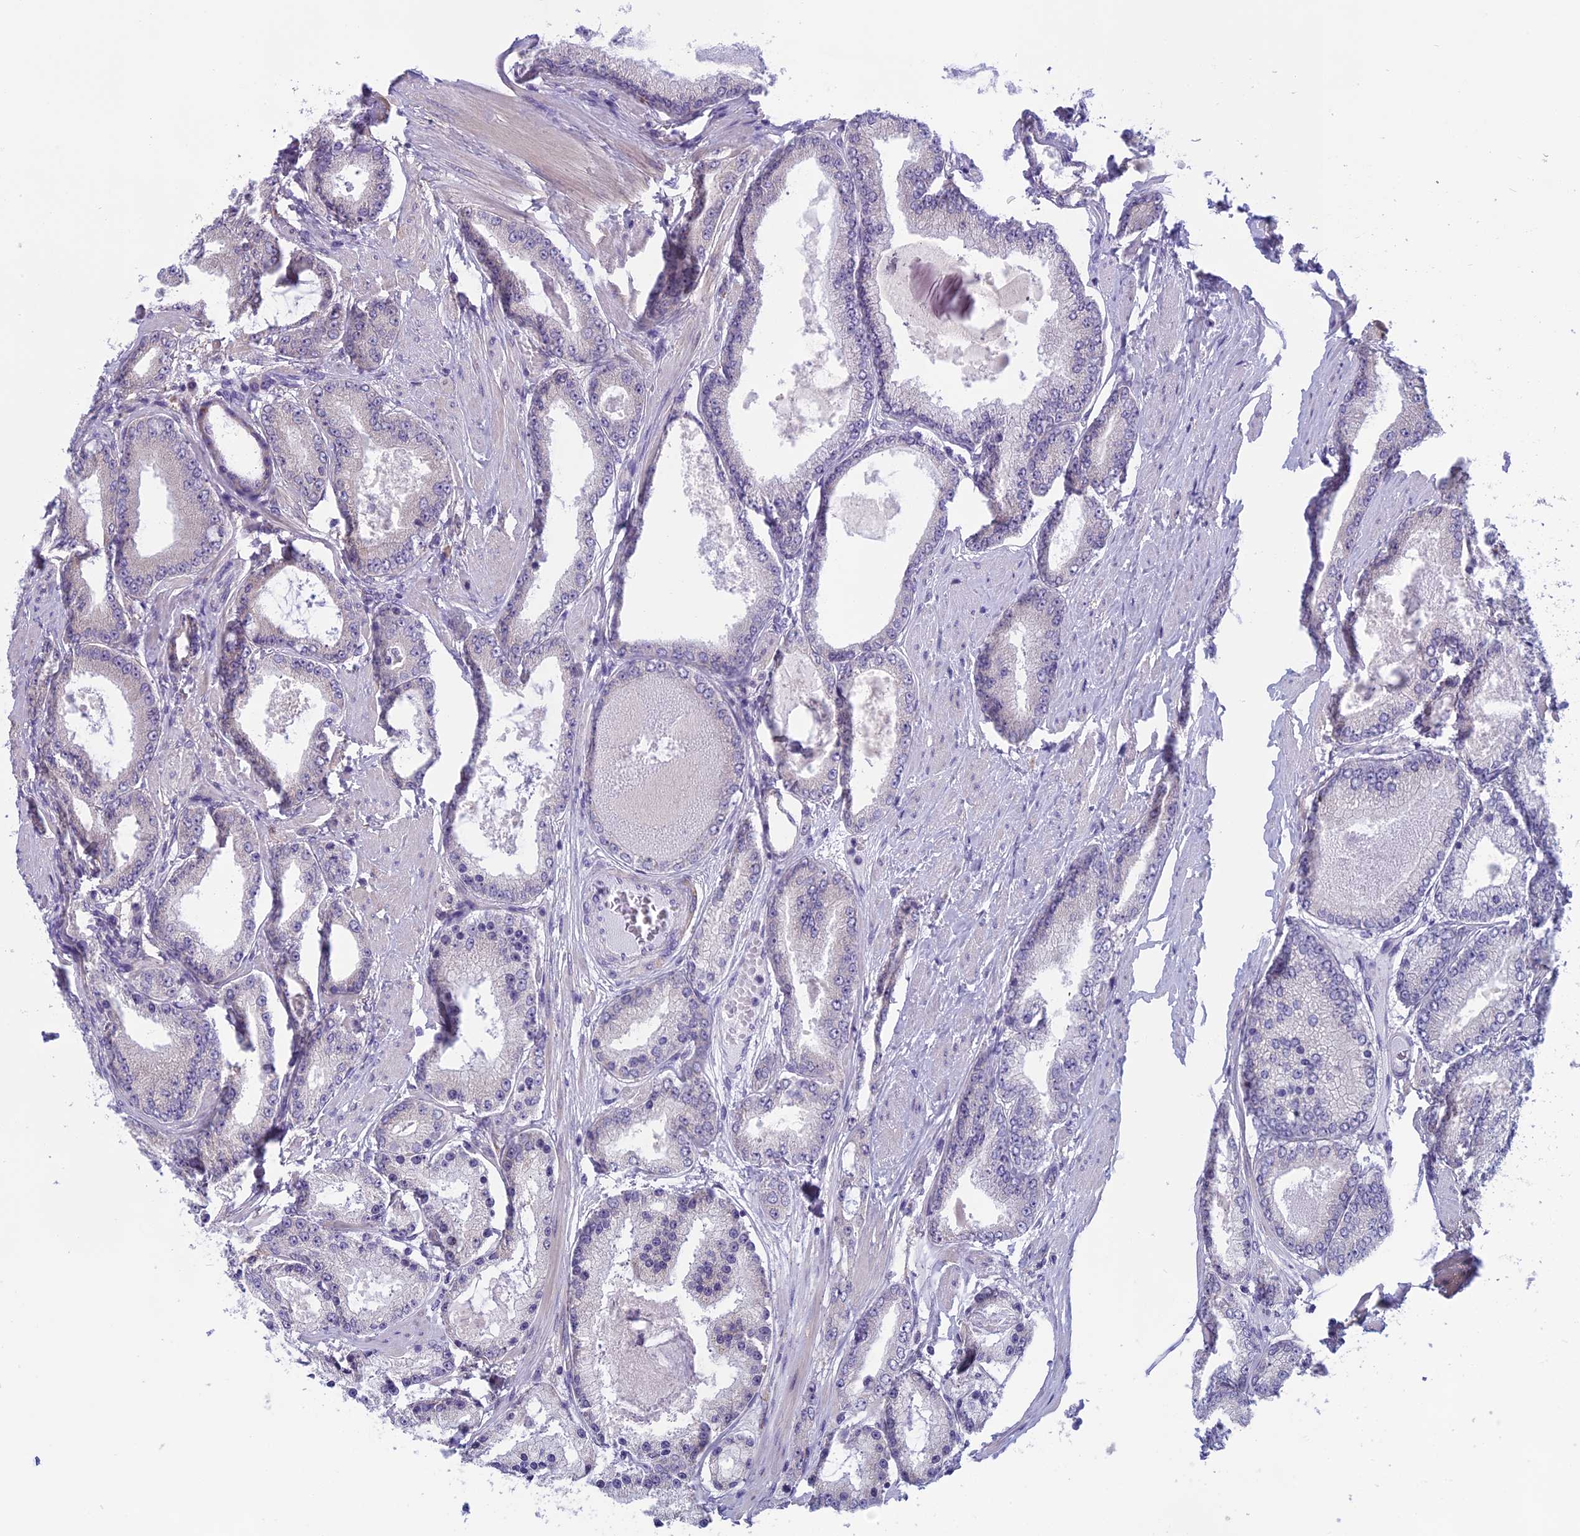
{"staining": {"intensity": "negative", "quantity": "none", "location": "none"}, "tissue": "prostate cancer", "cell_type": "Tumor cells", "image_type": "cancer", "snomed": [{"axis": "morphology", "description": "Adenocarcinoma, High grade"}, {"axis": "topography", "description": "Prostate"}], "caption": "High-grade adenocarcinoma (prostate) stained for a protein using immunohistochemistry (IHC) exhibits no positivity tumor cells.", "gene": "ARHGEF37", "patient": {"sex": "male", "age": 59}}